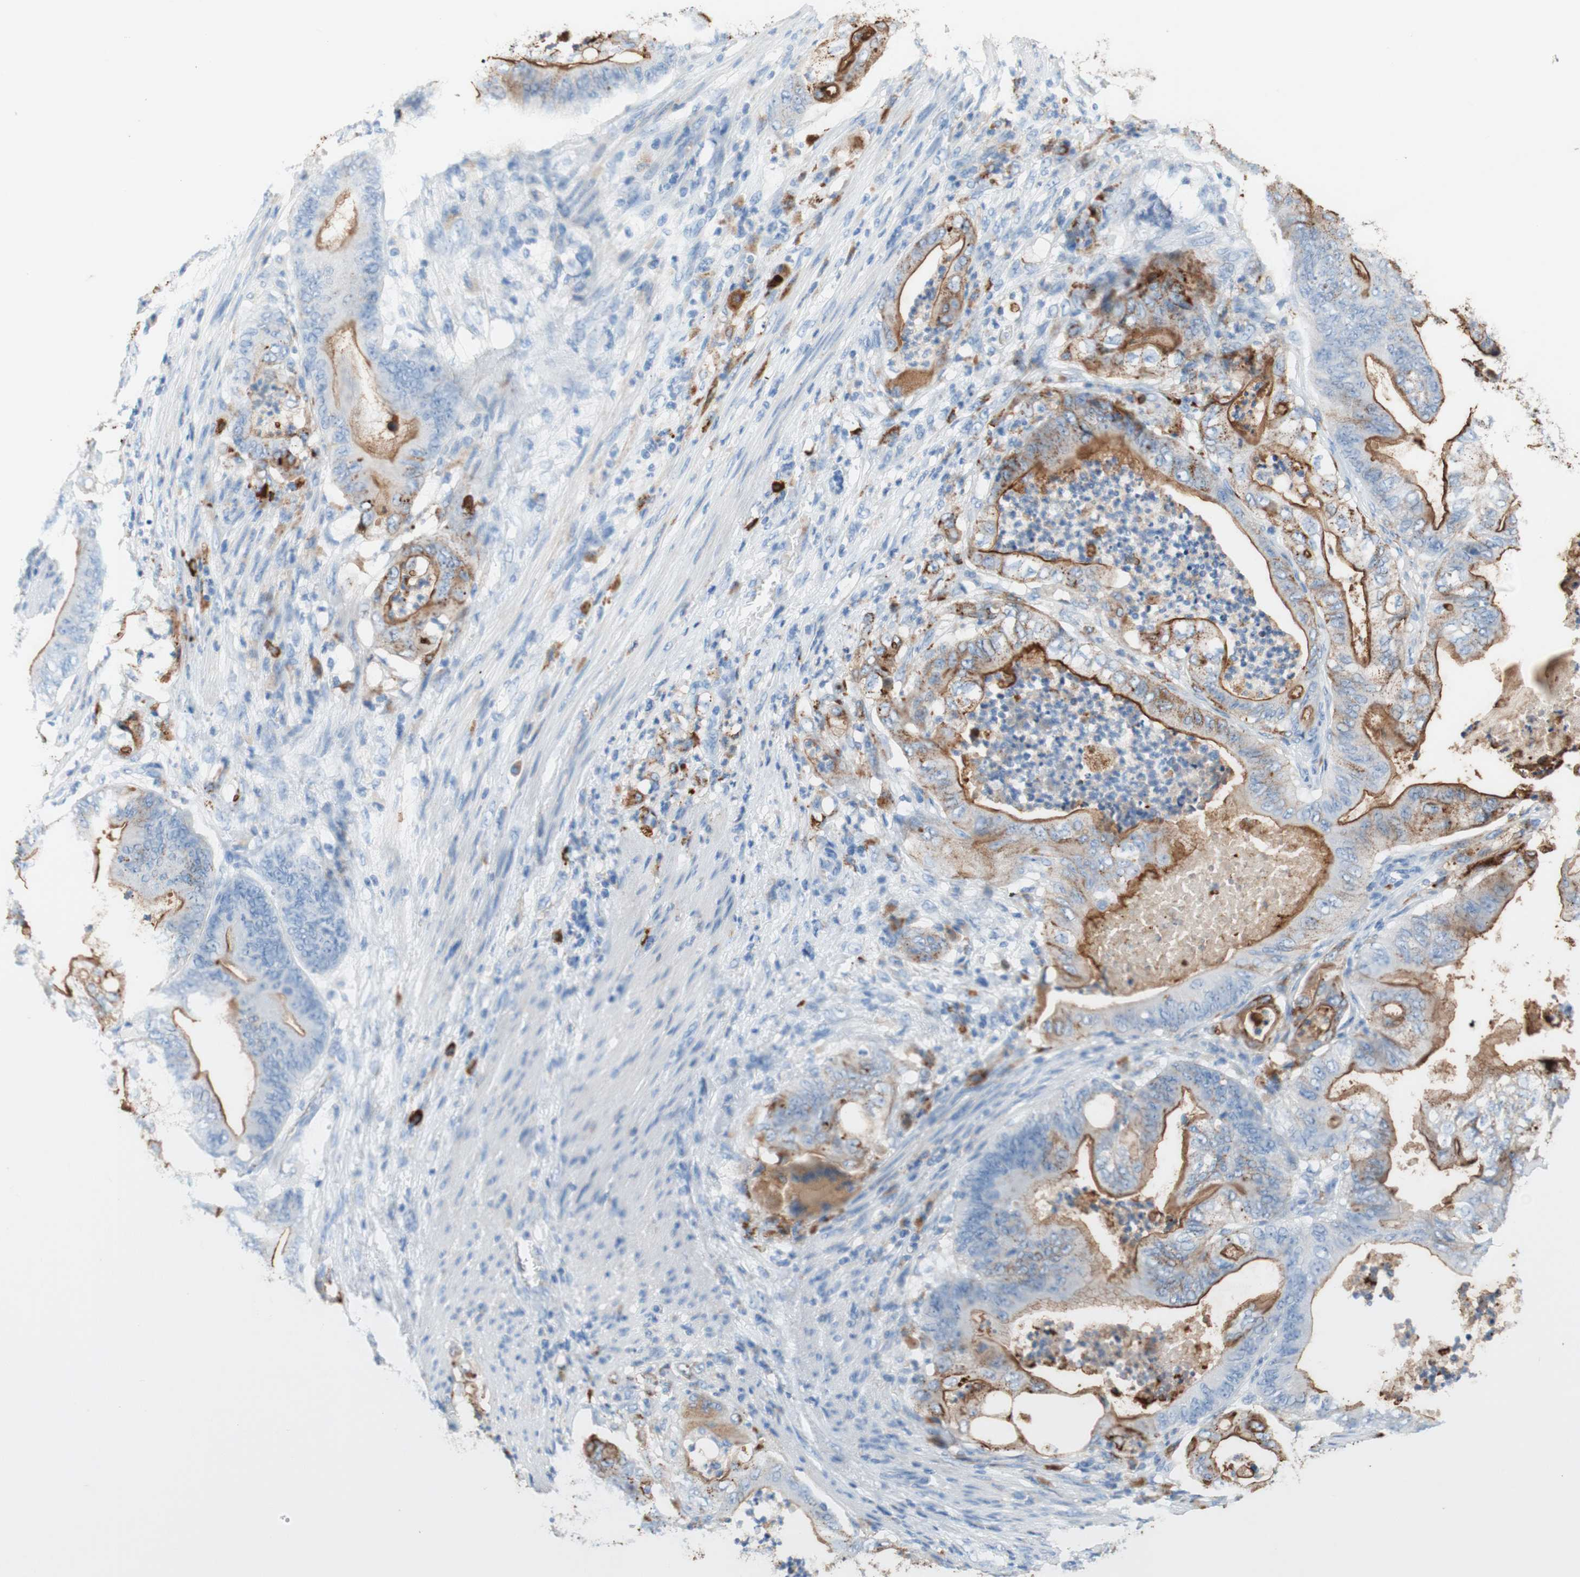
{"staining": {"intensity": "weak", "quantity": "25%-75%", "location": "cytoplasmic/membranous"}, "tissue": "stomach cancer", "cell_type": "Tumor cells", "image_type": "cancer", "snomed": [{"axis": "morphology", "description": "Adenocarcinoma, NOS"}, {"axis": "topography", "description": "Stomach"}], "caption": "Weak cytoplasmic/membranous staining is identified in approximately 25%-75% of tumor cells in stomach cancer (adenocarcinoma).", "gene": "CEACAM1", "patient": {"sex": "female", "age": 73}}